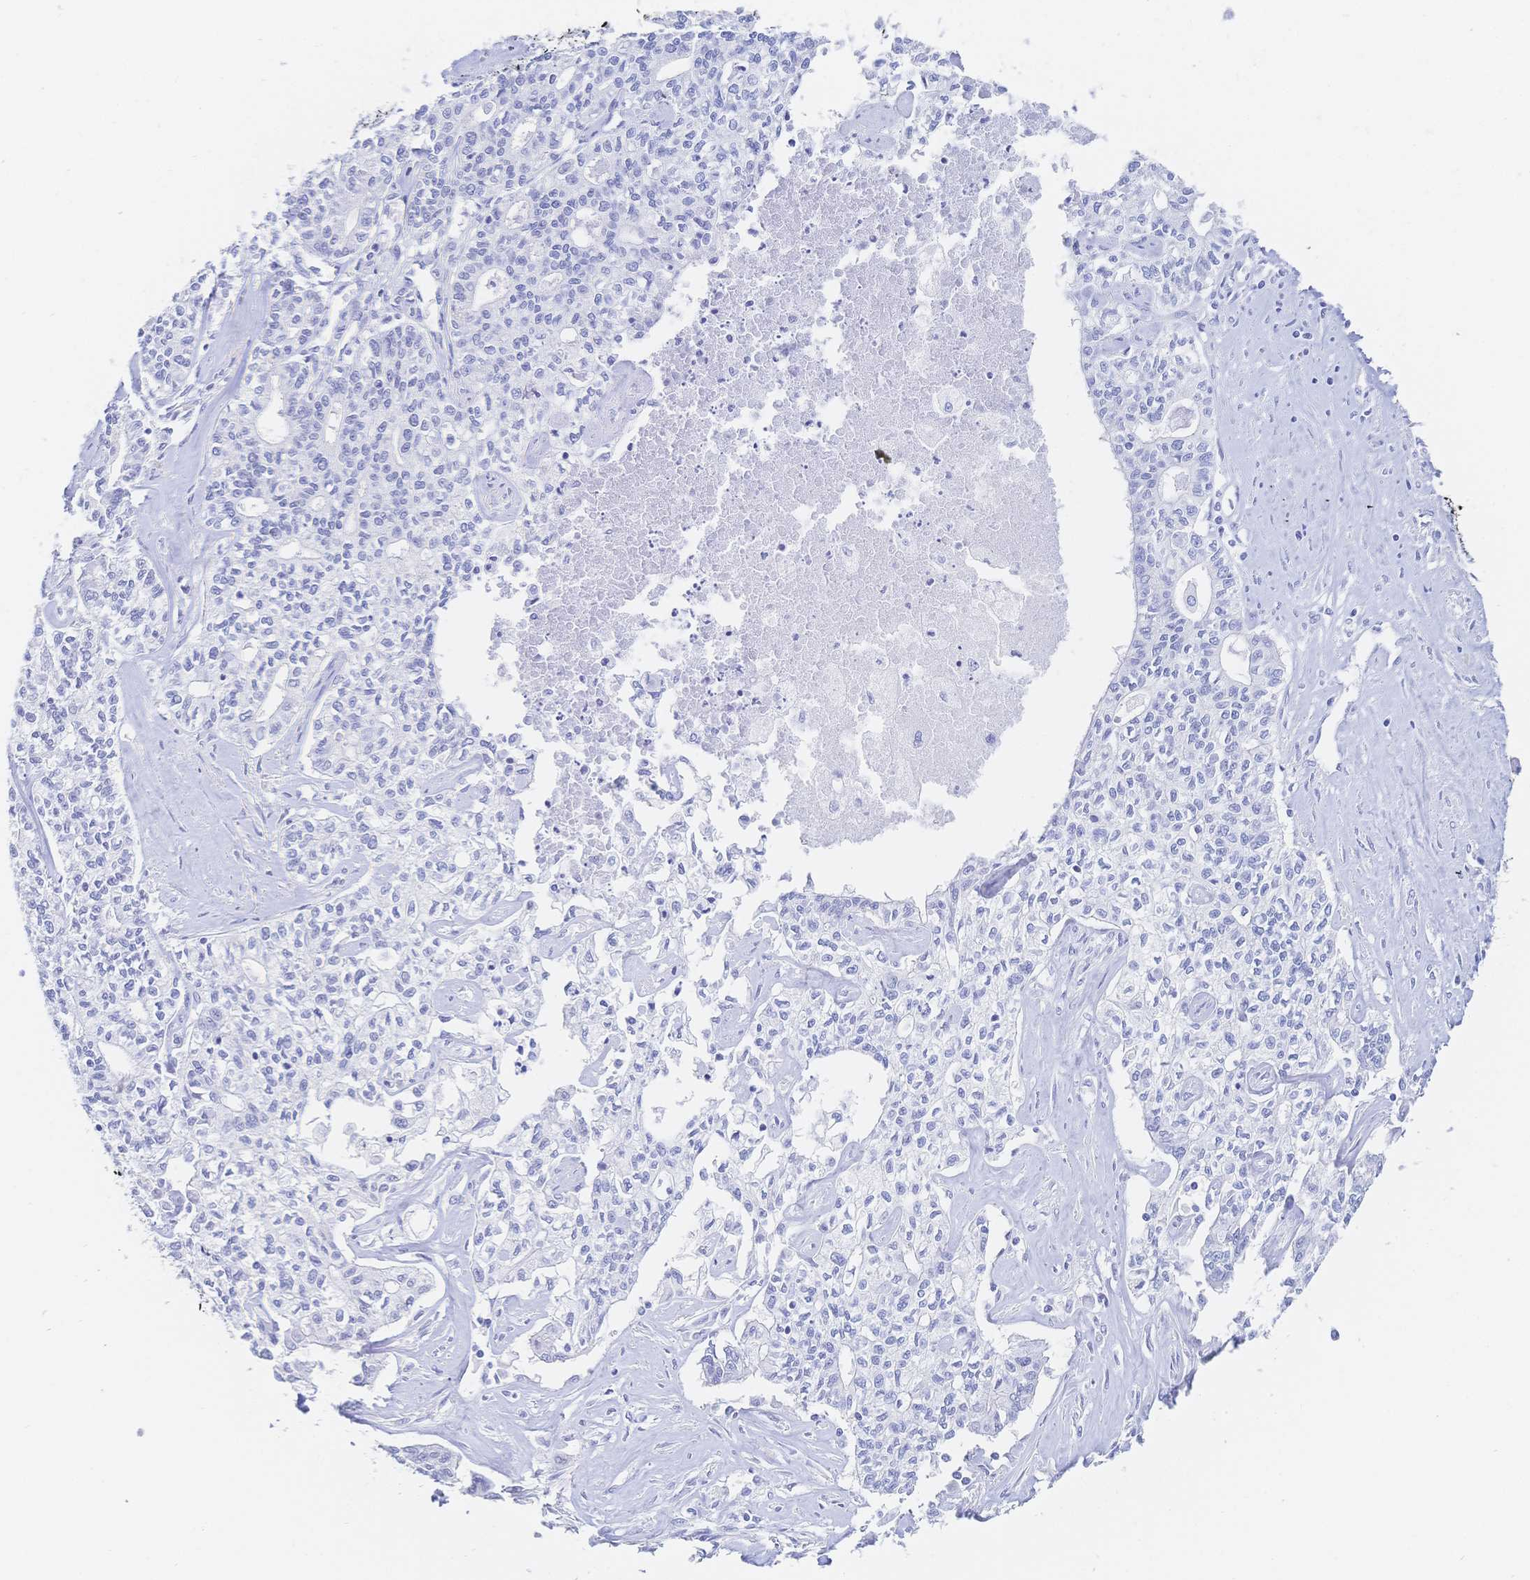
{"staining": {"intensity": "negative", "quantity": "none", "location": "none"}, "tissue": "liver cancer", "cell_type": "Tumor cells", "image_type": "cancer", "snomed": [{"axis": "morphology", "description": "Cholangiocarcinoma"}, {"axis": "topography", "description": "Liver"}], "caption": "A high-resolution micrograph shows IHC staining of cholangiocarcinoma (liver), which reveals no significant expression in tumor cells.", "gene": "MEP1B", "patient": {"sex": "female", "age": 61}}